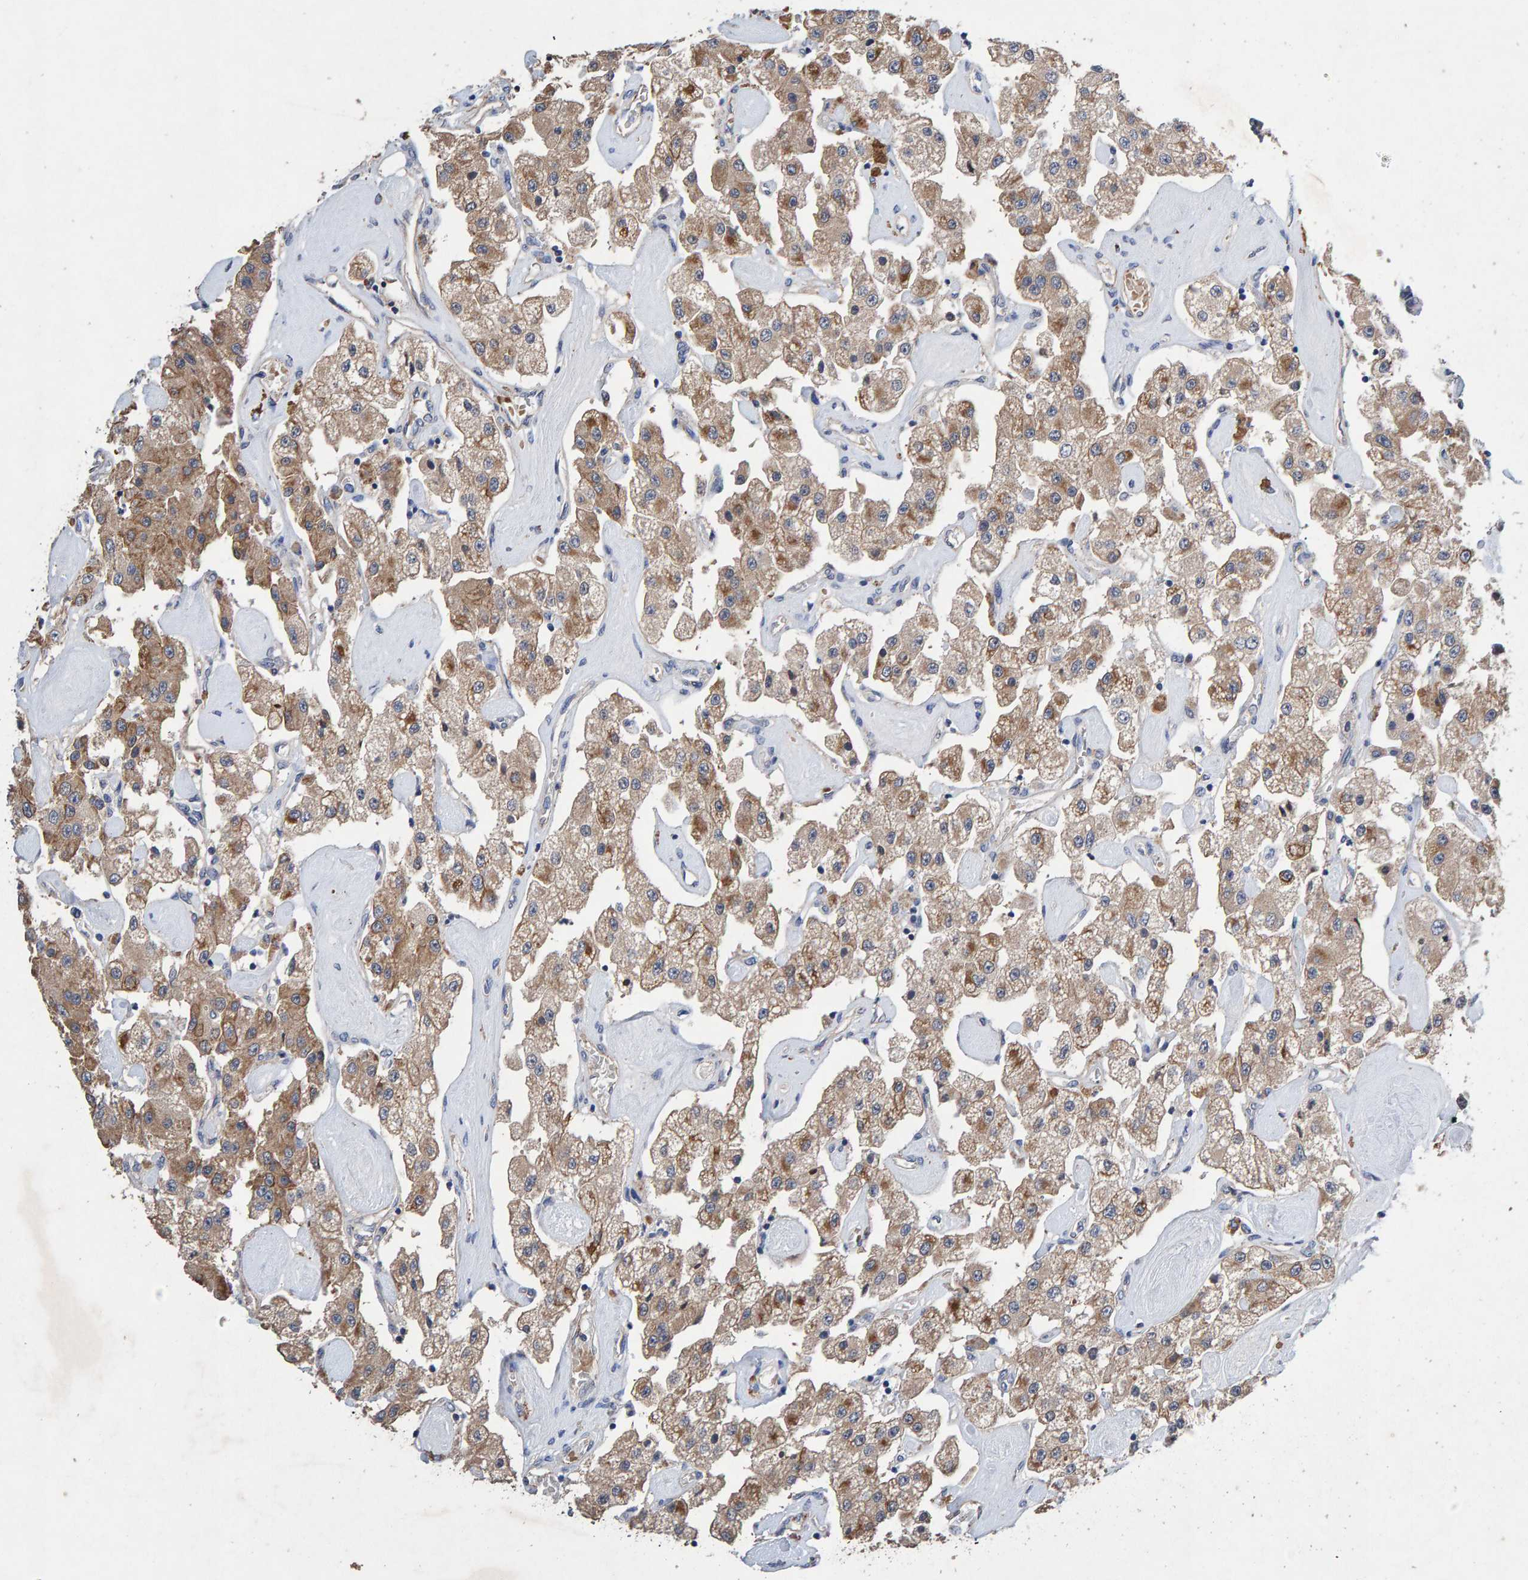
{"staining": {"intensity": "moderate", "quantity": "25%-75%", "location": "cytoplasmic/membranous"}, "tissue": "carcinoid", "cell_type": "Tumor cells", "image_type": "cancer", "snomed": [{"axis": "morphology", "description": "Carcinoid, malignant, NOS"}, {"axis": "topography", "description": "Pancreas"}], "caption": "IHC of human carcinoid demonstrates medium levels of moderate cytoplasmic/membranous positivity in approximately 25%-75% of tumor cells. (Stains: DAB in brown, nuclei in blue, Microscopy: brightfield microscopy at high magnification).", "gene": "EFR3A", "patient": {"sex": "male", "age": 41}}